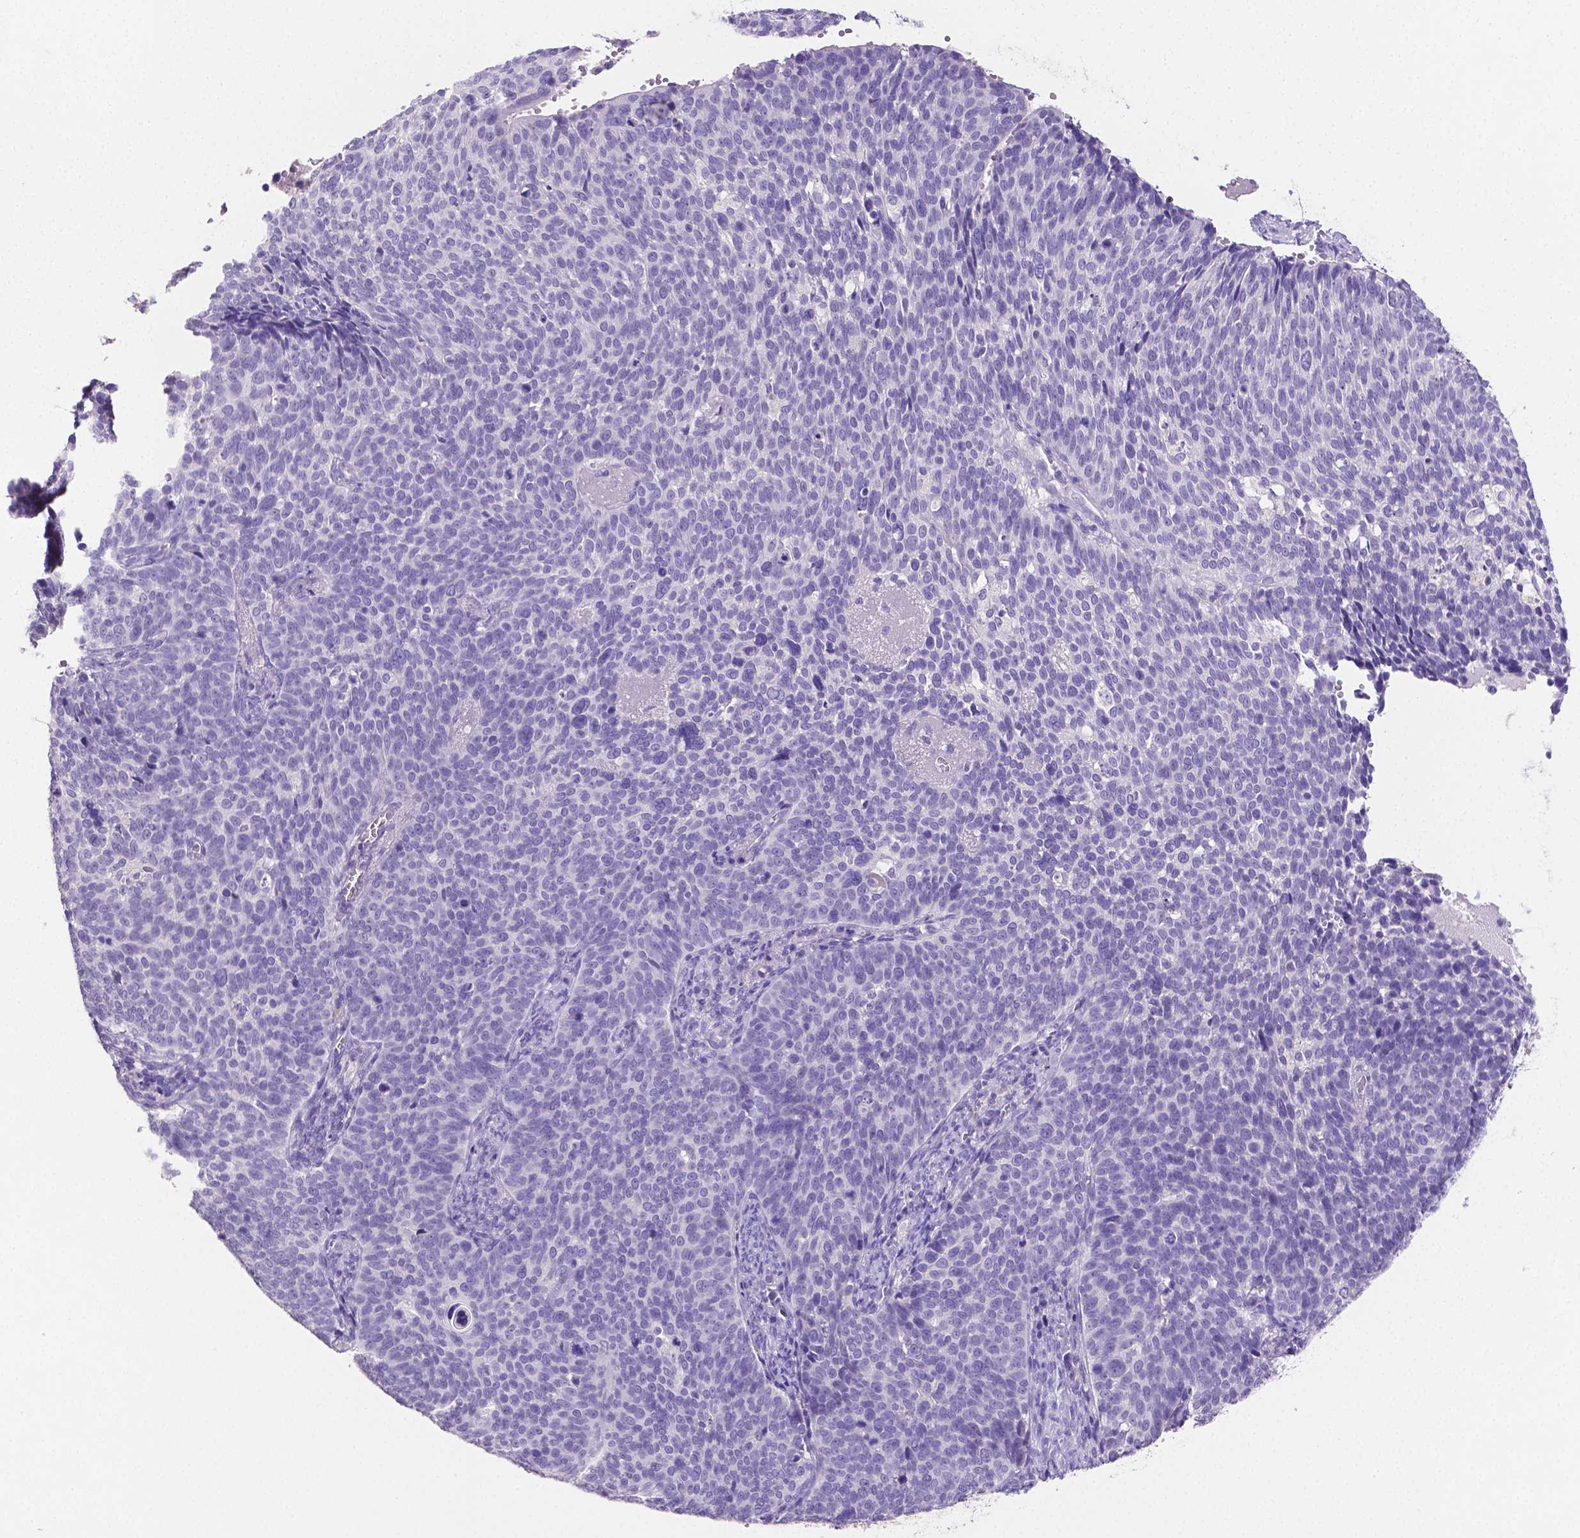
{"staining": {"intensity": "negative", "quantity": "none", "location": "none"}, "tissue": "cervical cancer", "cell_type": "Tumor cells", "image_type": "cancer", "snomed": [{"axis": "morphology", "description": "Normal tissue, NOS"}, {"axis": "morphology", "description": "Squamous cell carcinoma, NOS"}, {"axis": "topography", "description": "Cervix"}], "caption": "Cervical squamous cell carcinoma stained for a protein using immunohistochemistry reveals no expression tumor cells.", "gene": "SLC22A2", "patient": {"sex": "female", "age": 39}}